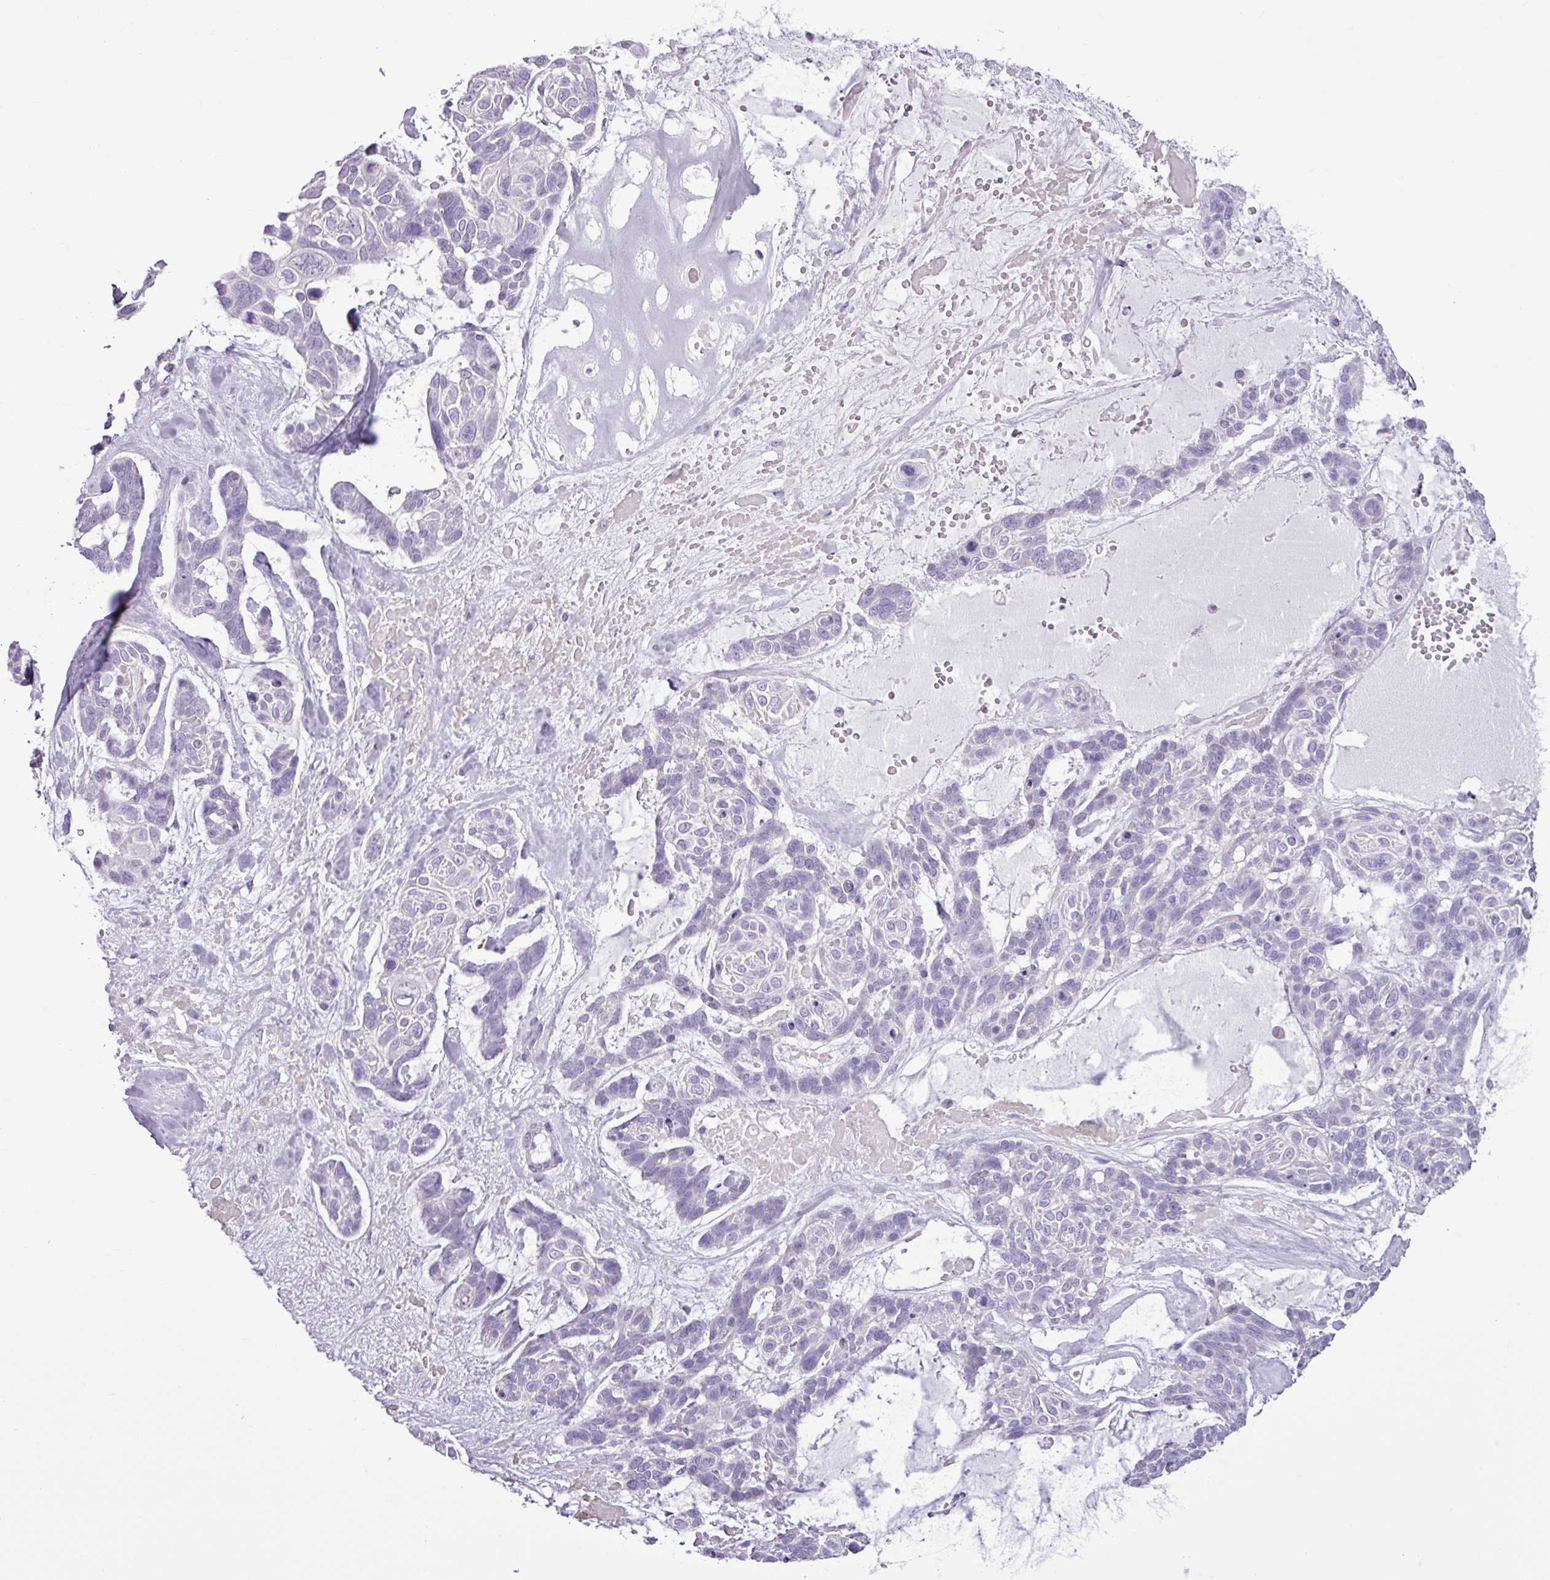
{"staining": {"intensity": "negative", "quantity": "none", "location": "none"}, "tissue": "skin cancer", "cell_type": "Tumor cells", "image_type": "cancer", "snomed": [{"axis": "morphology", "description": "Basal cell carcinoma"}, {"axis": "topography", "description": "Skin"}], "caption": "Immunohistochemistry (IHC) micrograph of human skin cancer (basal cell carcinoma) stained for a protein (brown), which reveals no staining in tumor cells.", "gene": "ALDH3A1", "patient": {"sex": "male", "age": 88}}